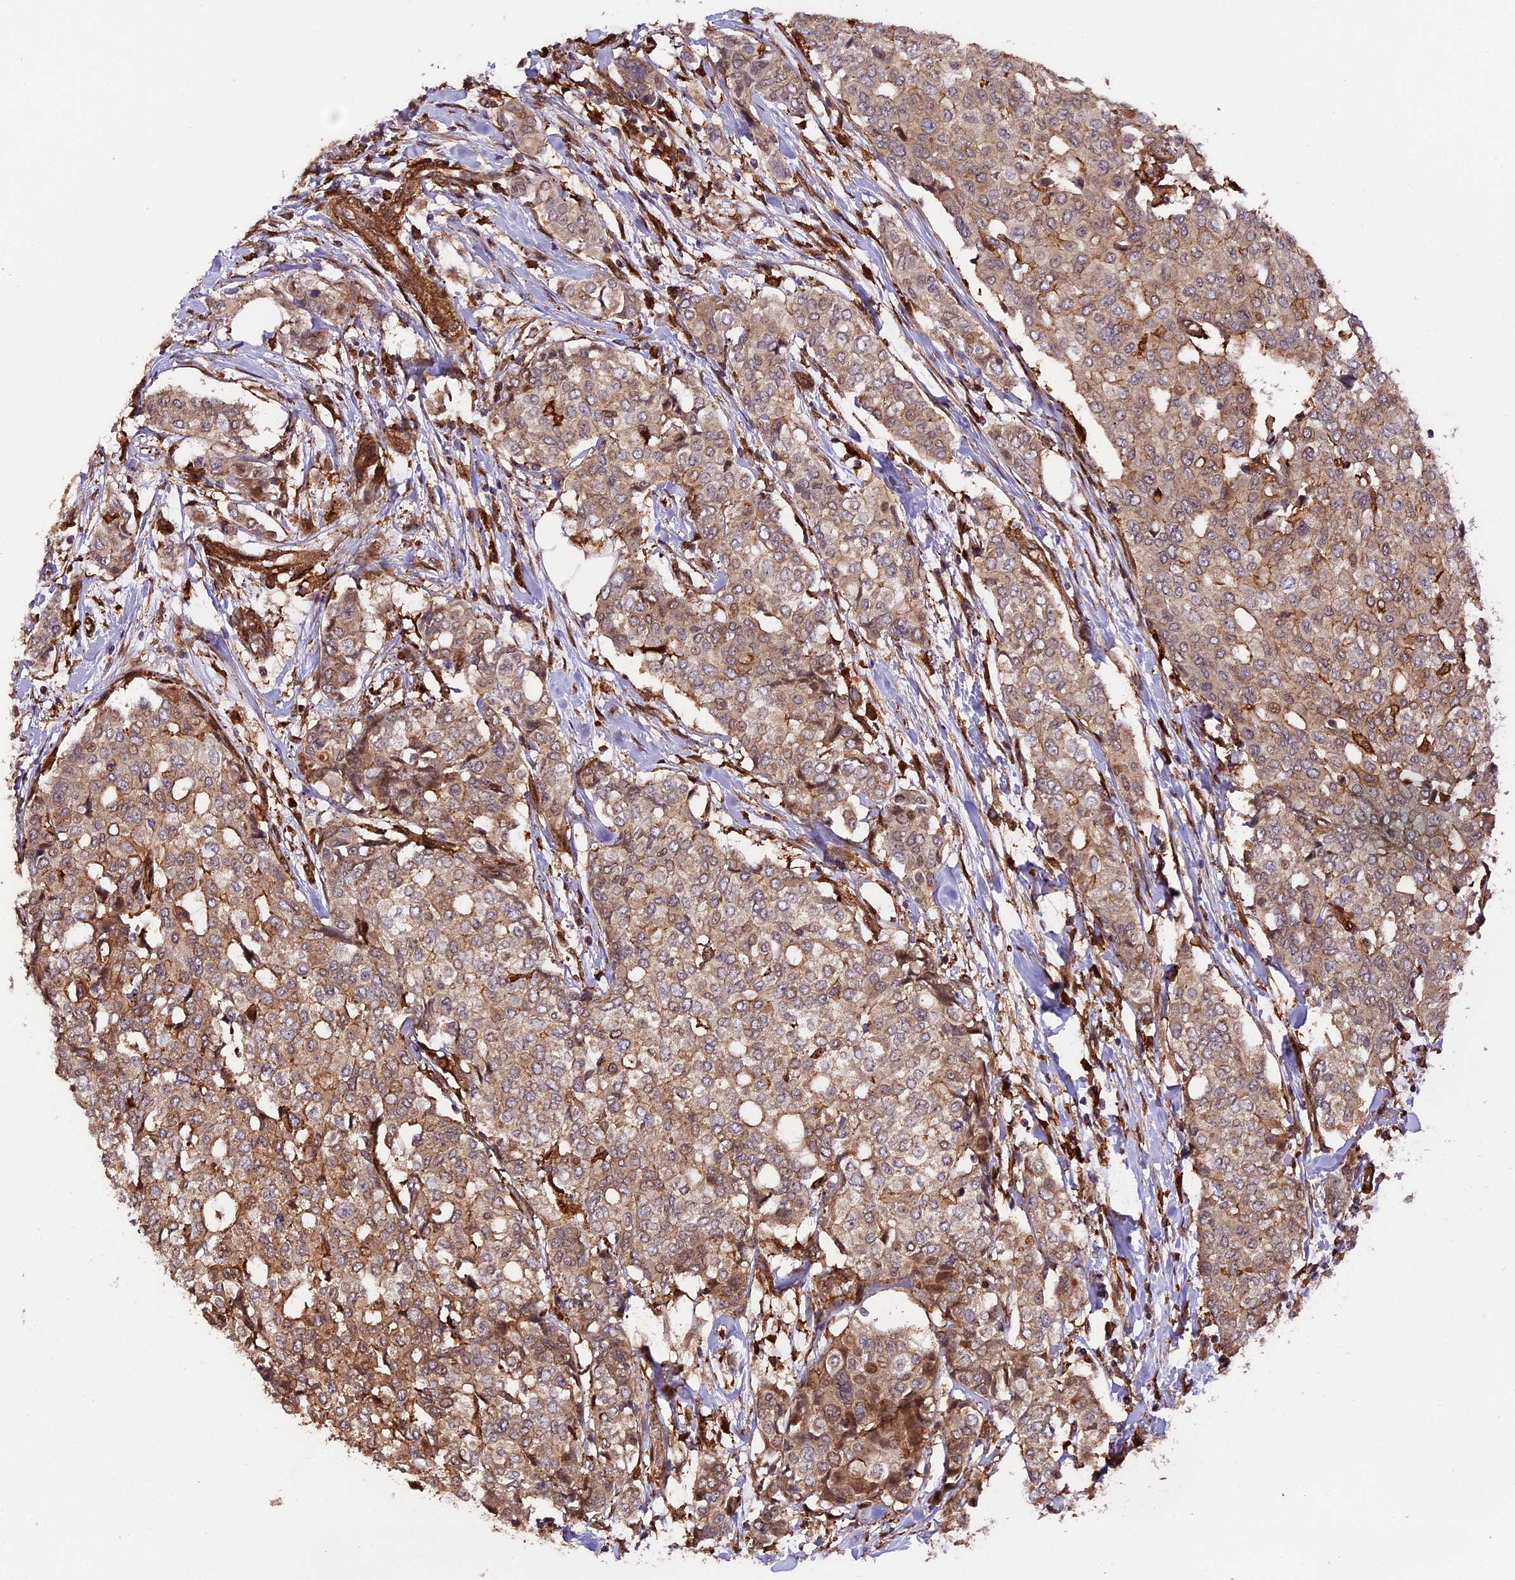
{"staining": {"intensity": "moderate", "quantity": ">75%", "location": "cytoplasmic/membranous"}, "tissue": "breast cancer", "cell_type": "Tumor cells", "image_type": "cancer", "snomed": [{"axis": "morphology", "description": "Lobular carcinoma"}, {"axis": "topography", "description": "Breast"}], "caption": "Immunohistochemical staining of human breast lobular carcinoma shows medium levels of moderate cytoplasmic/membranous expression in about >75% of tumor cells.", "gene": "HERPUD1", "patient": {"sex": "female", "age": 51}}